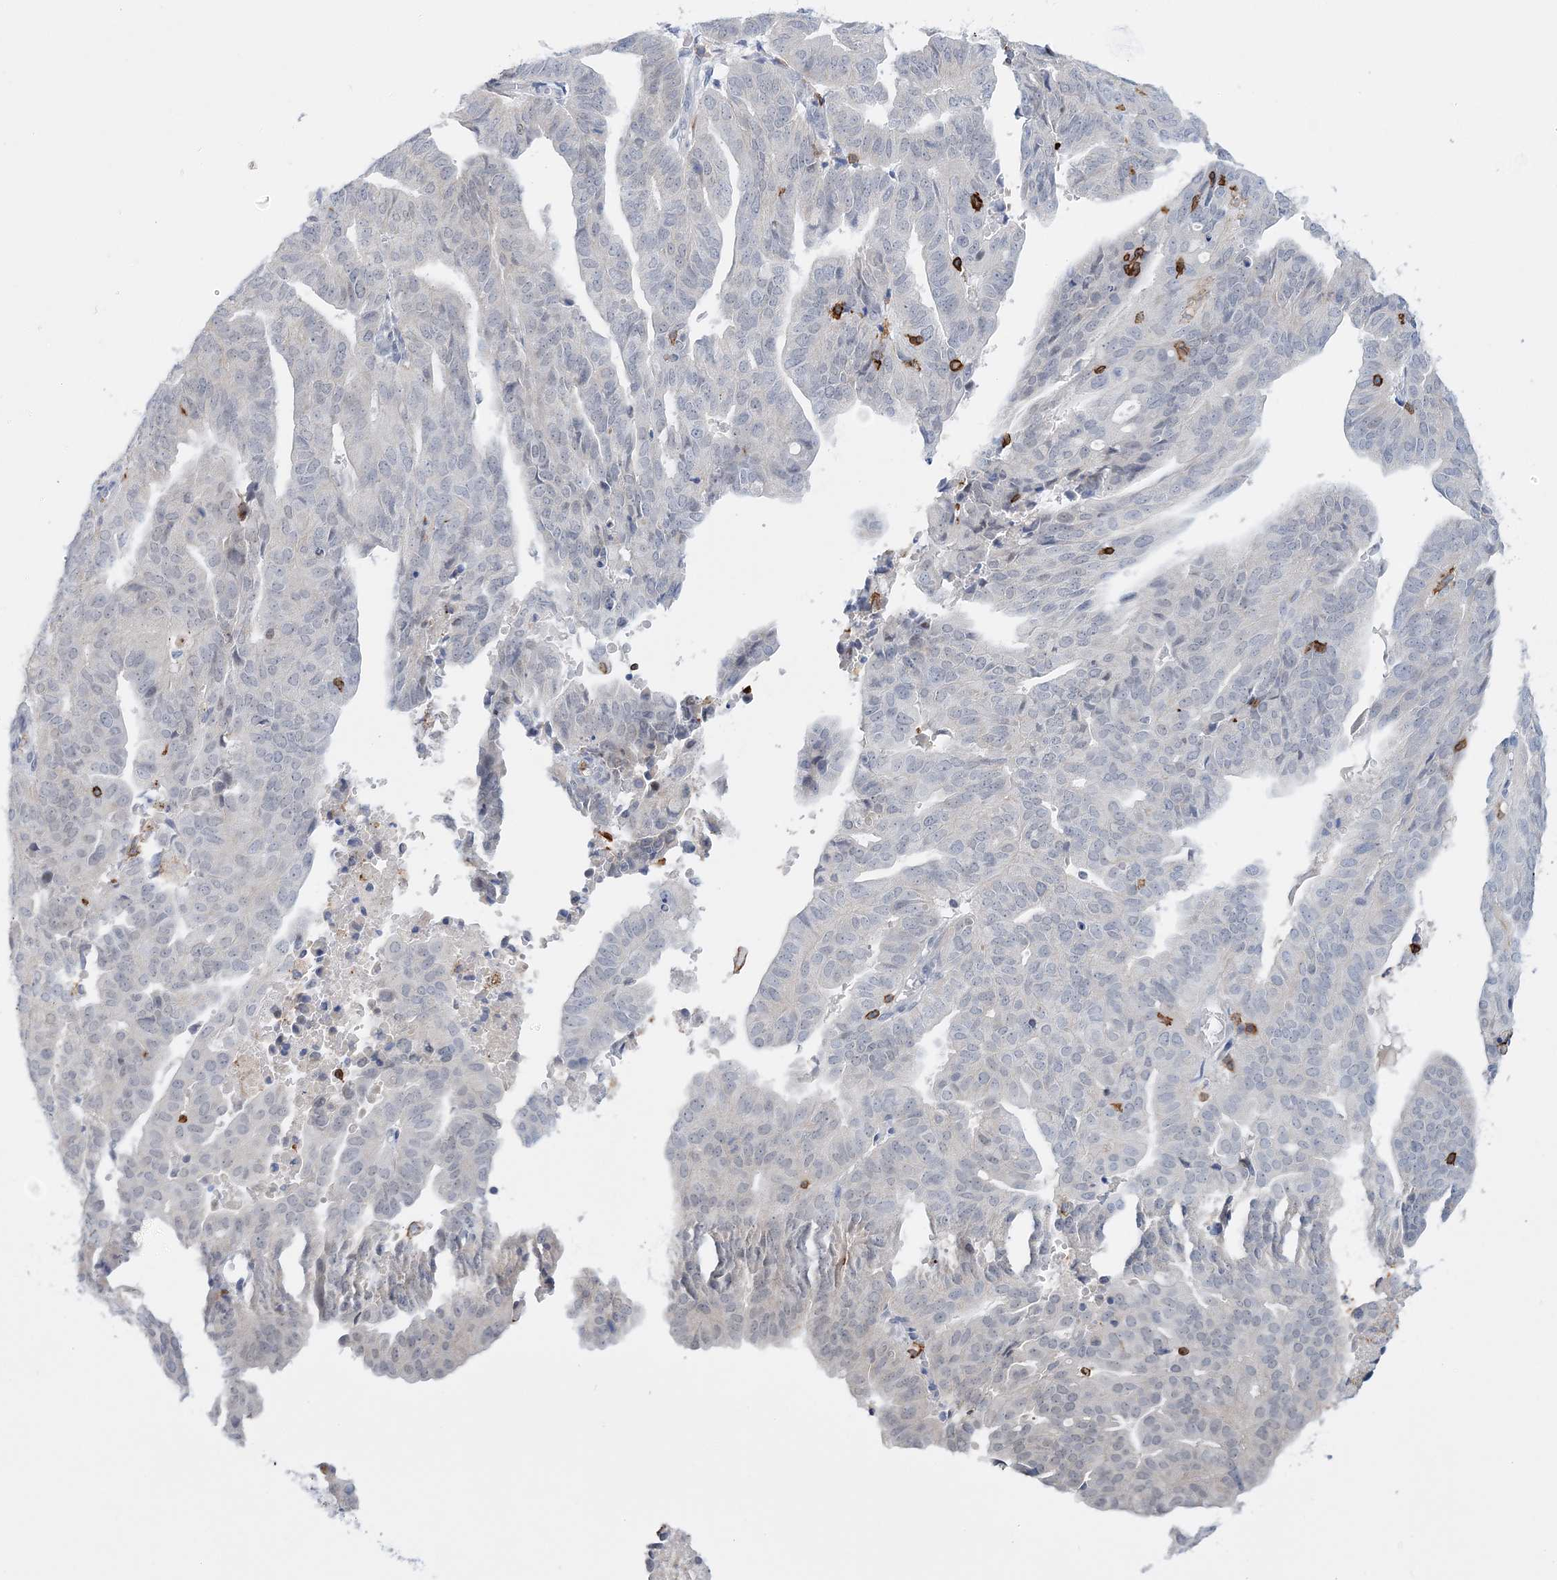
{"staining": {"intensity": "negative", "quantity": "none", "location": "none"}, "tissue": "endometrial cancer", "cell_type": "Tumor cells", "image_type": "cancer", "snomed": [{"axis": "morphology", "description": "Adenocarcinoma, NOS"}, {"axis": "topography", "description": "Uterus"}], "caption": "DAB immunohistochemical staining of endometrial adenocarcinoma shows no significant expression in tumor cells.", "gene": "PRMT9", "patient": {"sex": "female", "age": 77}}